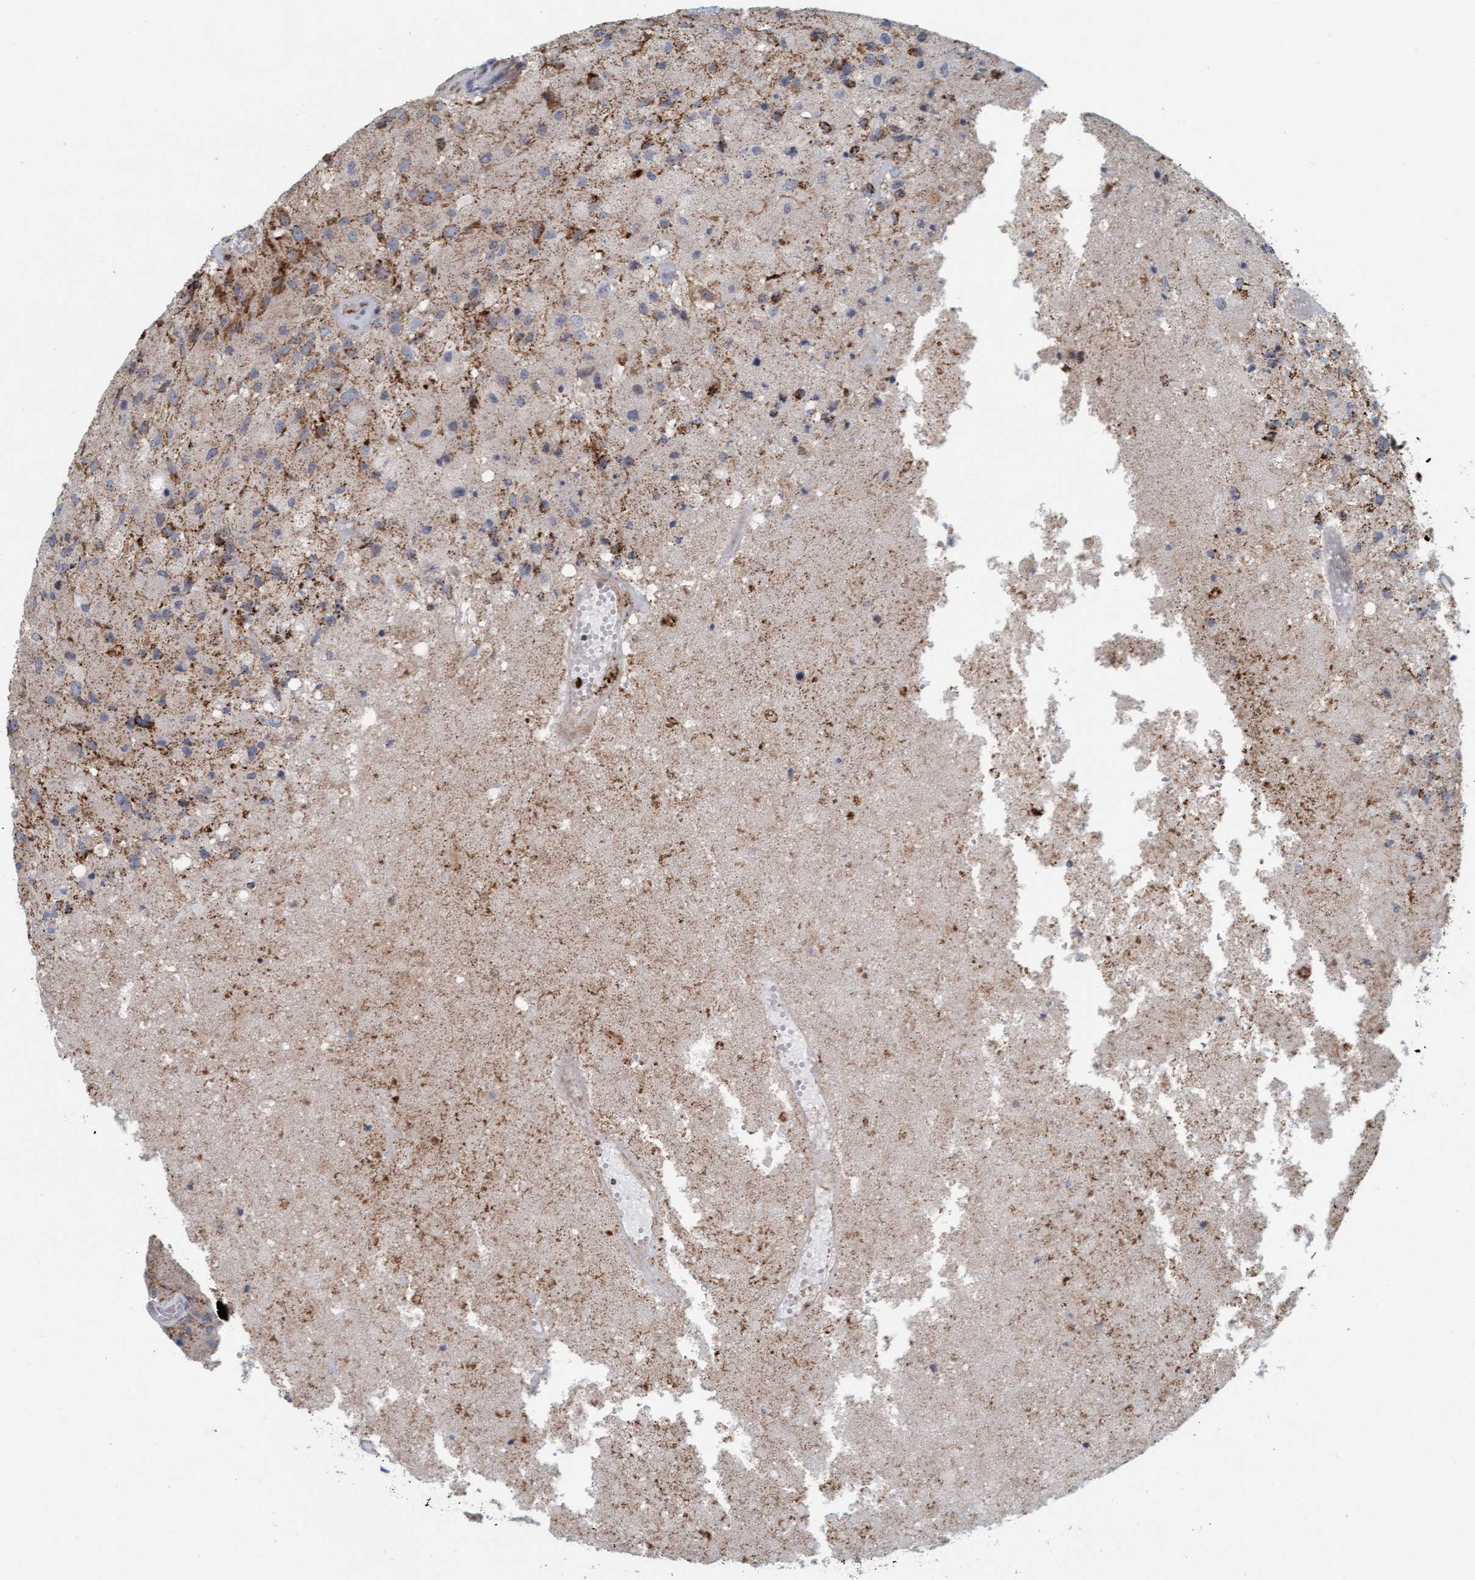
{"staining": {"intensity": "moderate", "quantity": "25%-75%", "location": "cytoplasmic/membranous"}, "tissue": "glioma", "cell_type": "Tumor cells", "image_type": "cancer", "snomed": [{"axis": "morphology", "description": "Normal tissue, NOS"}, {"axis": "morphology", "description": "Glioma, malignant, High grade"}, {"axis": "topography", "description": "Cerebral cortex"}], "caption": "The micrograph demonstrates staining of glioma, revealing moderate cytoplasmic/membranous protein staining (brown color) within tumor cells.", "gene": "B9D1", "patient": {"sex": "male", "age": 77}}